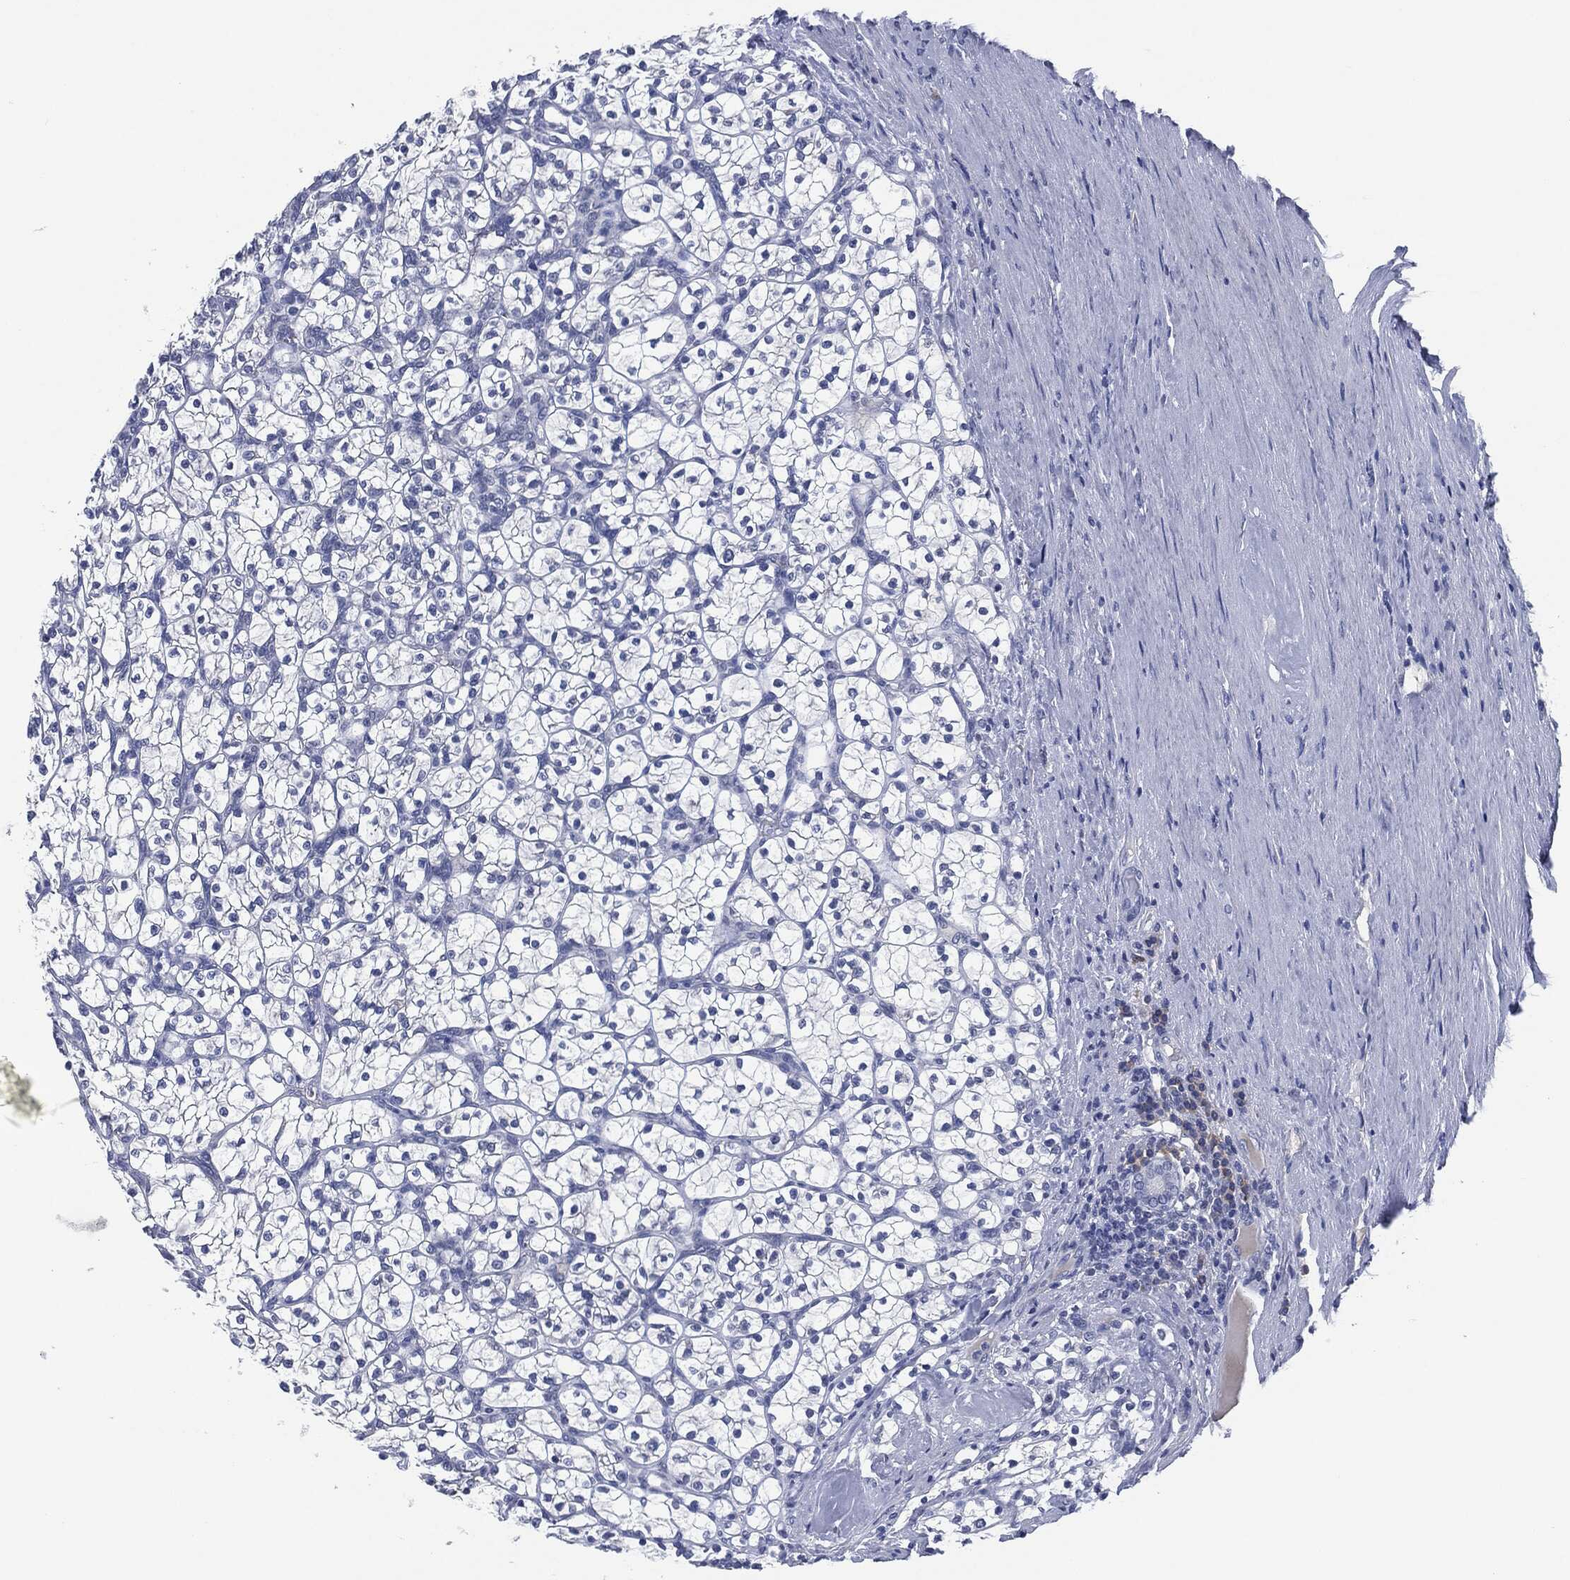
{"staining": {"intensity": "negative", "quantity": "none", "location": "none"}, "tissue": "renal cancer", "cell_type": "Tumor cells", "image_type": "cancer", "snomed": [{"axis": "morphology", "description": "Adenocarcinoma, NOS"}, {"axis": "topography", "description": "Kidney"}], "caption": "Immunohistochemistry of human renal cancer reveals no positivity in tumor cells.", "gene": "IL2RG", "patient": {"sex": "female", "age": 89}}